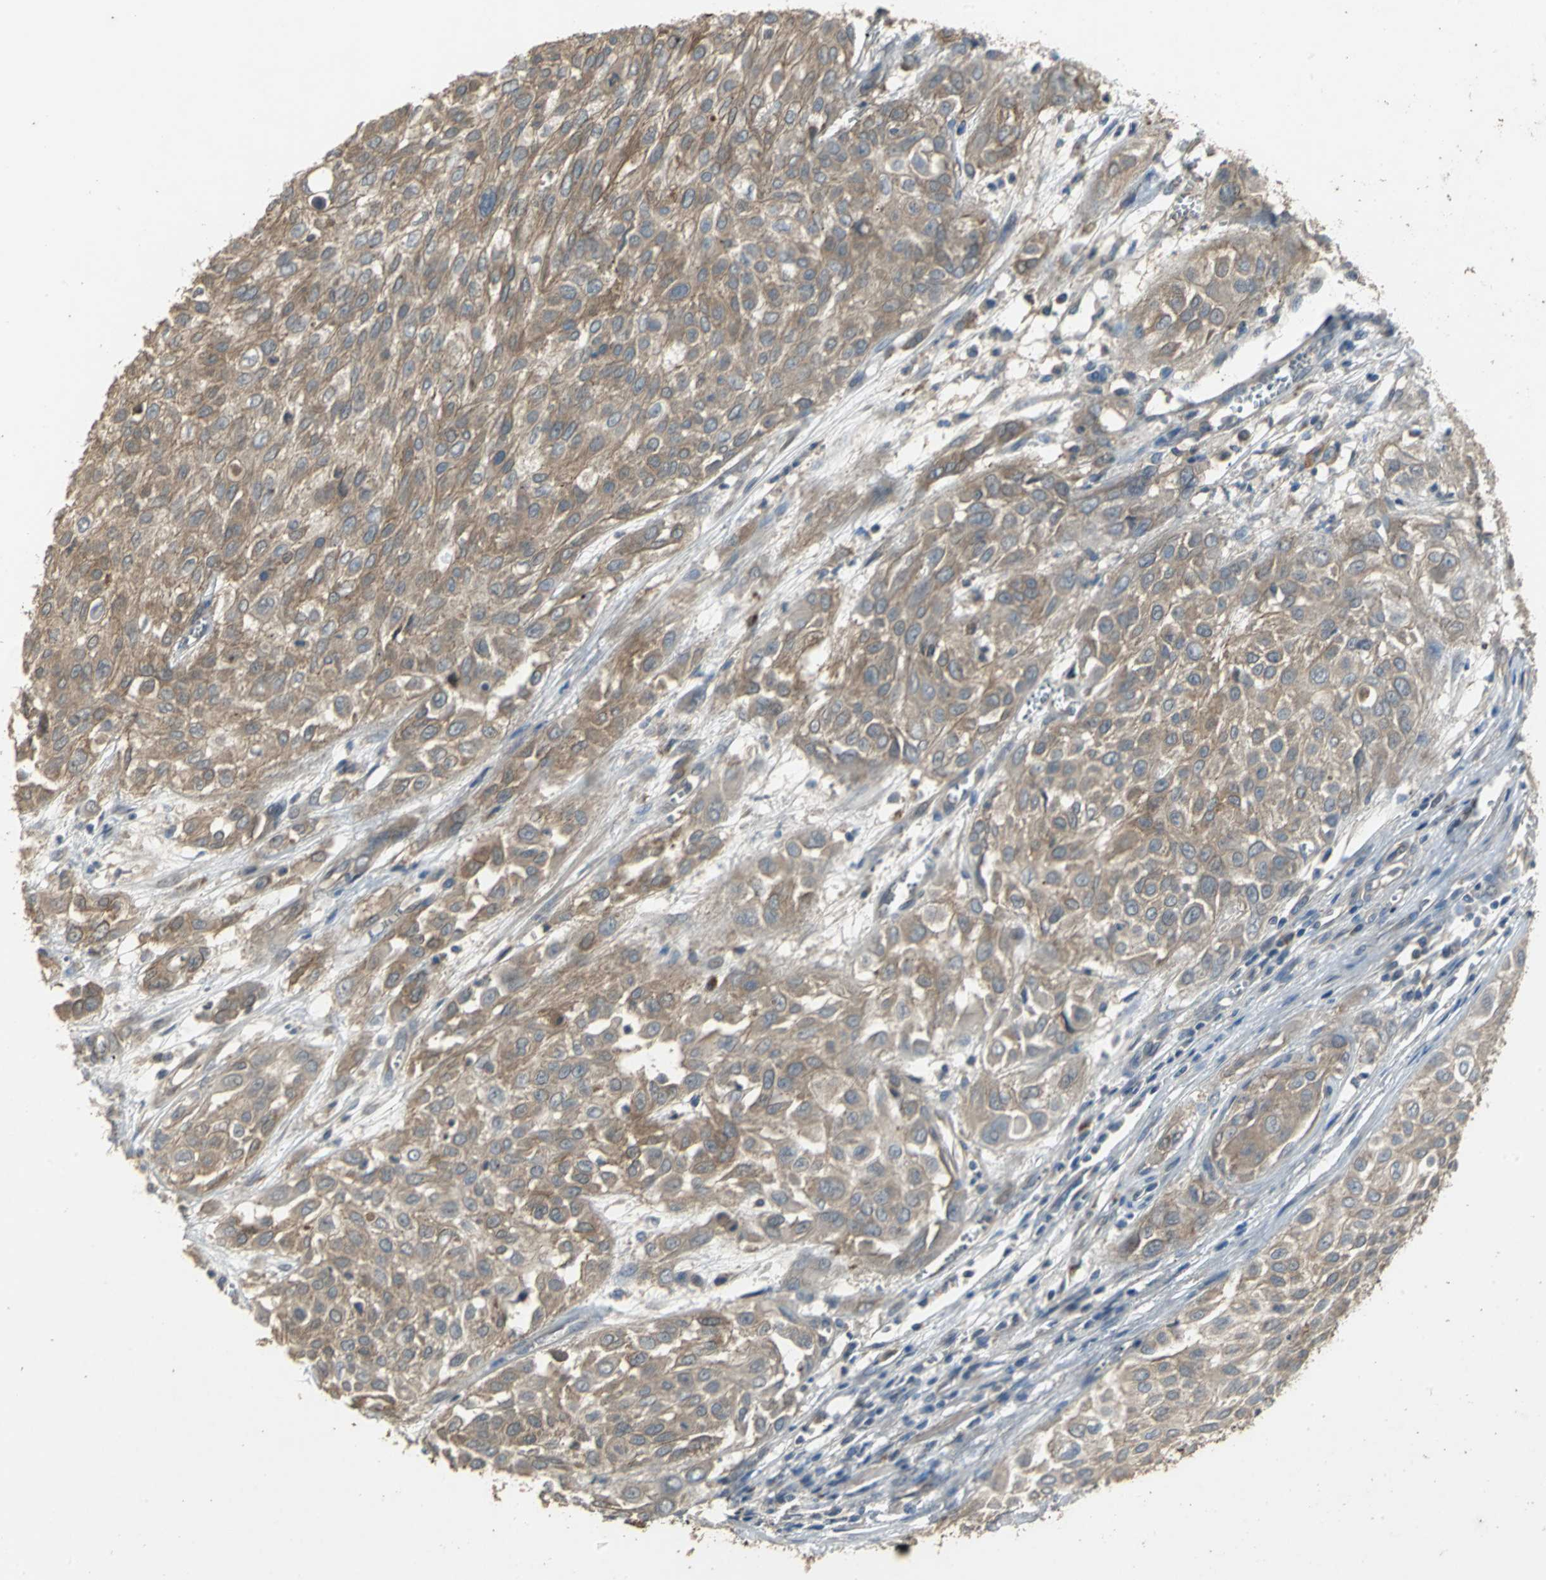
{"staining": {"intensity": "moderate", "quantity": ">75%", "location": "cytoplasmic/membranous"}, "tissue": "urothelial cancer", "cell_type": "Tumor cells", "image_type": "cancer", "snomed": [{"axis": "morphology", "description": "Urothelial carcinoma, High grade"}, {"axis": "topography", "description": "Urinary bladder"}], "caption": "Immunohistochemistry (IHC) (DAB (3,3'-diaminobenzidine)) staining of human high-grade urothelial carcinoma displays moderate cytoplasmic/membranous protein staining in about >75% of tumor cells.", "gene": "MET", "patient": {"sex": "male", "age": 57}}